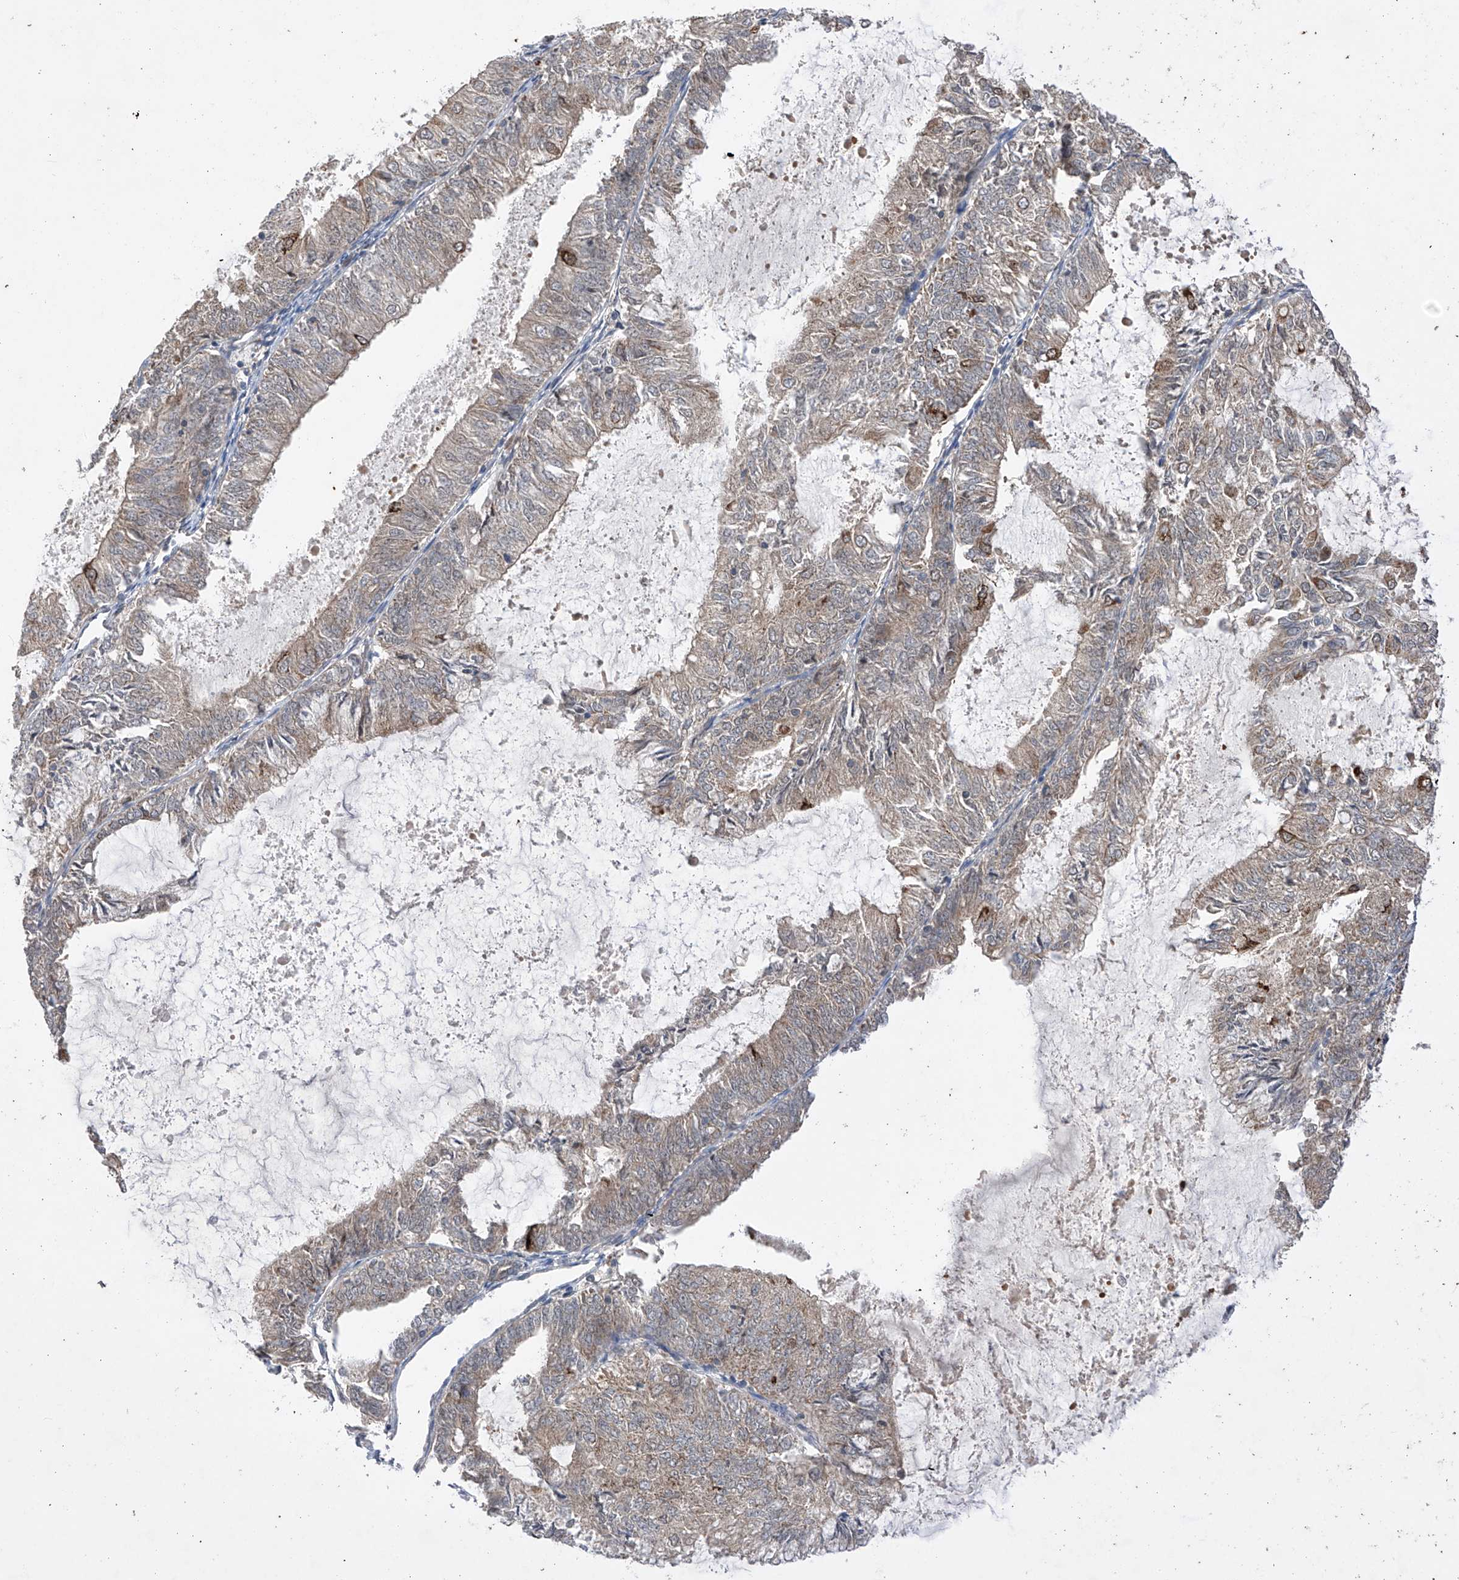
{"staining": {"intensity": "weak", "quantity": "25%-75%", "location": "cytoplasmic/membranous"}, "tissue": "endometrial cancer", "cell_type": "Tumor cells", "image_type": "cancer", "snomed": [{"axis": "morphology", "description": "Adenocarcinoma, NOS"}, {"axis": "topography", "description": "Endometrium"}], "caption": "Immunohistochemistry (IHC) image of neoplastic tissue: endometrial cancer (adenocarcinoma) stained using immunohistochemistry displays low levels of weak protein expression localized specifically in the cytoplasmic/membranous of tumor cells, appearing as a cytoplasmic/membranous brown color.", "gene": "SDHAF4", "patient": {"sex": "female", "age": 57}}